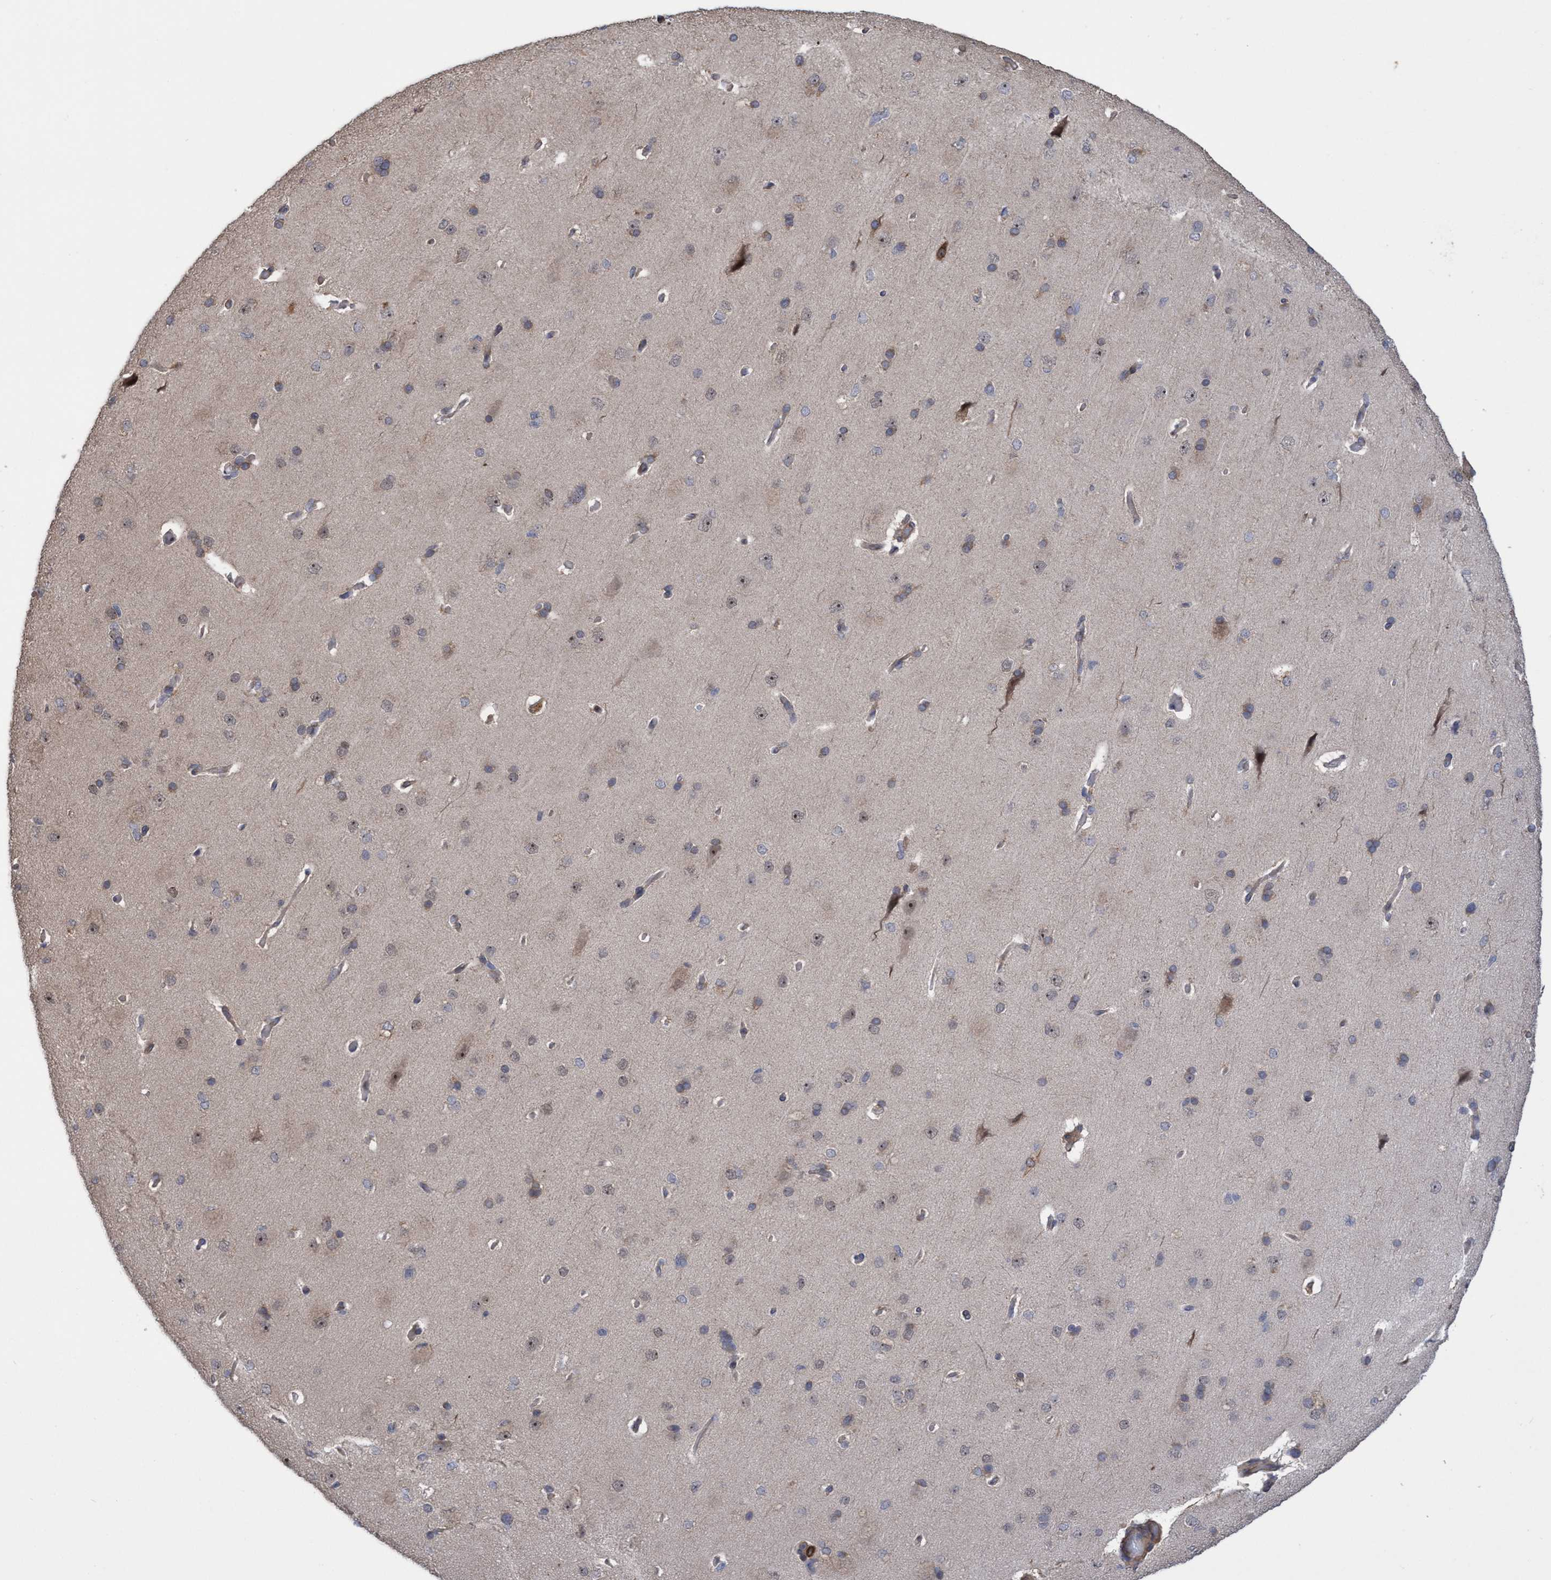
{"staining": {"intensity": "negative", "quantity": "none", "location": "cytoplasmic/membranous"}, "tissue": "cerebral cortex", "cell_type": "Endothelial cells", "image_type": "normal", "snomed": [{"axis": "morphology", "description": "Normal tissue, NOS"}, {"axis": "topography", "description": "Cerebral cortex"}], "caption": "Human cerebral cortex stained for a protein using immunohistochemistry (IHC) shows no positivity in endothelial cells.", "gene": "SLBP", "patient": {"sex": "male", "age": 62}}